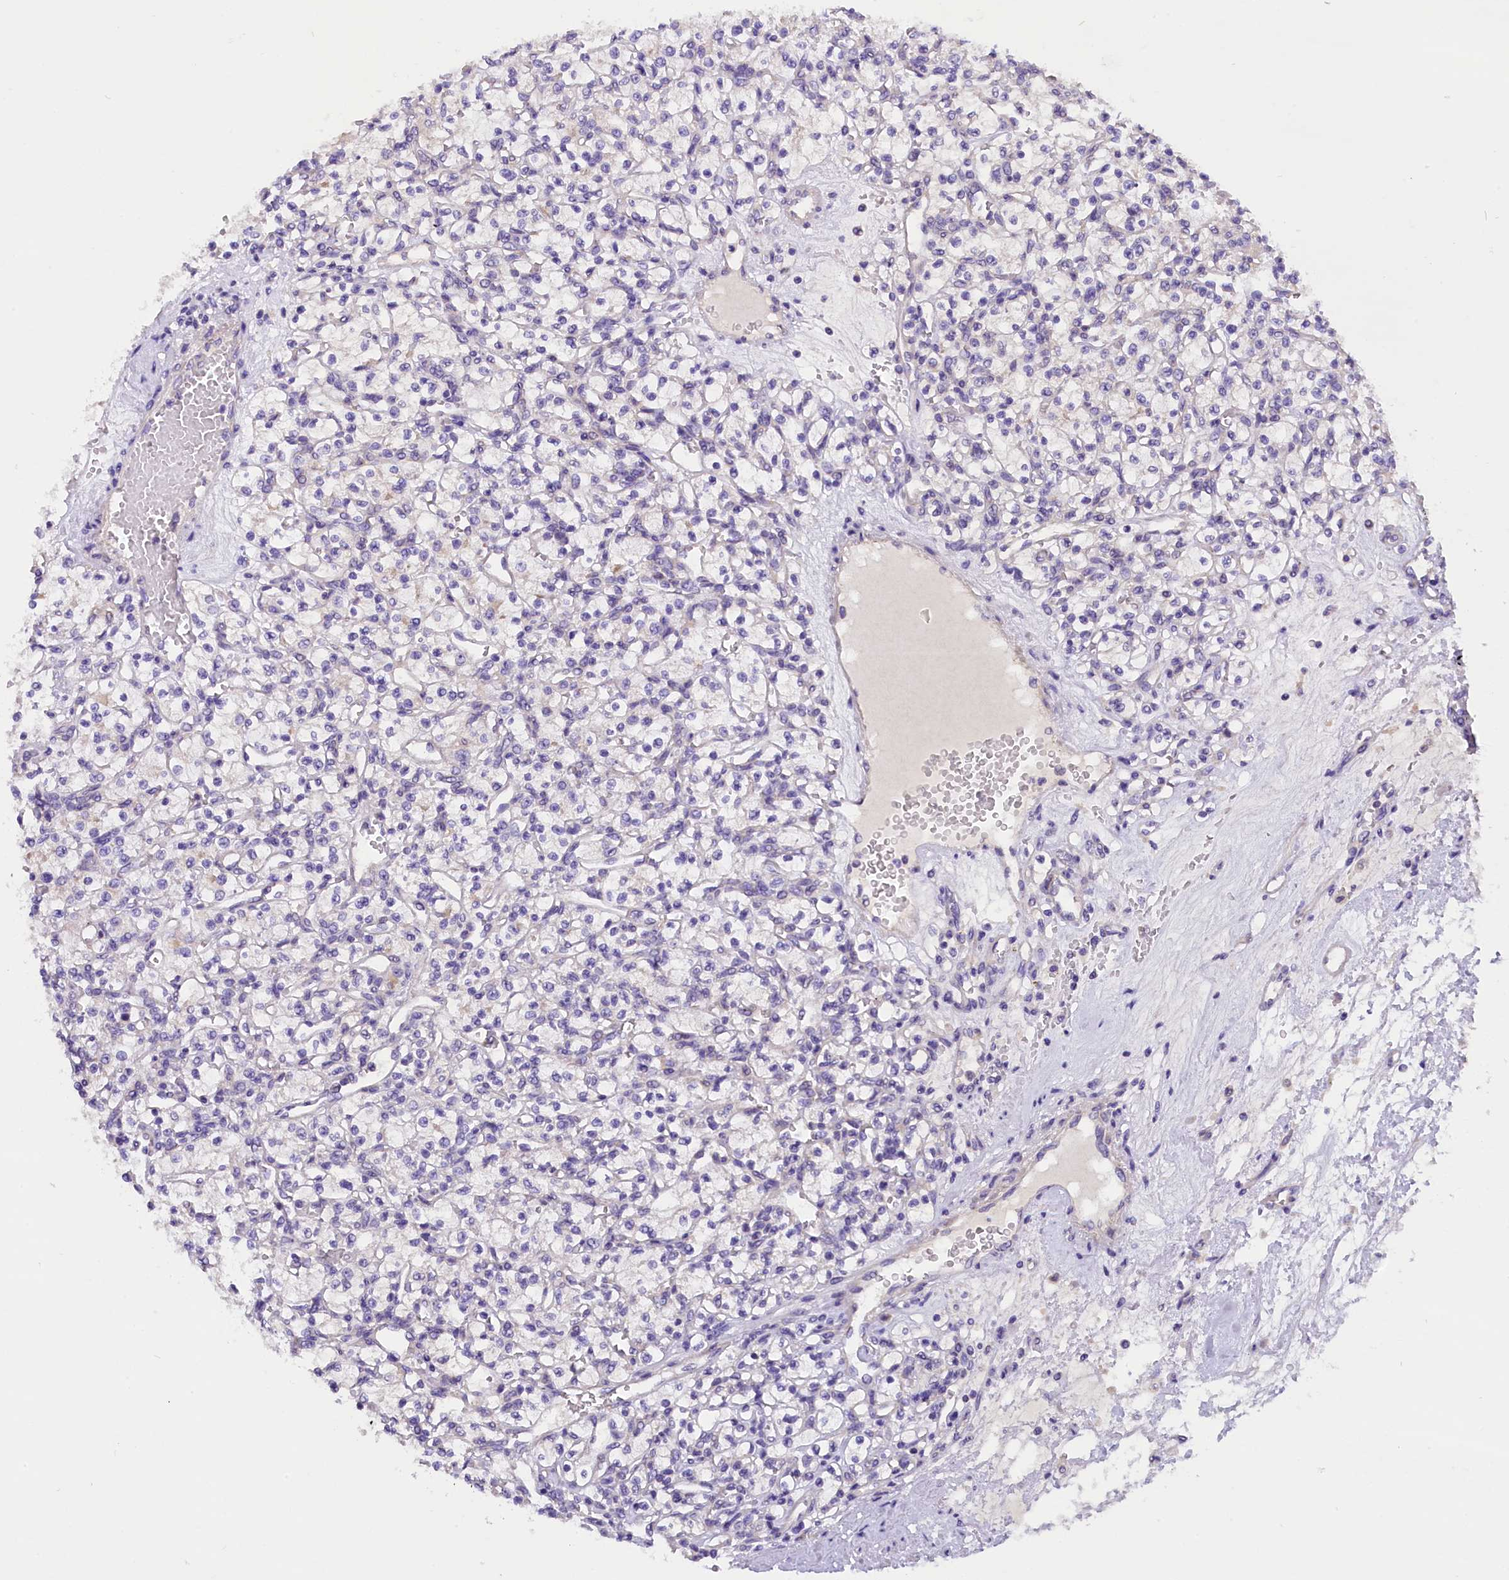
{"staining": {"intensity": "negative", "quantity": "none", "location": "none"}, "tissue": "renal cancer", "cell_type": "Tumor cells", "image_type": "cancer", "snomed": [{"axis": "morphology", "description": "Adenocarcinoma, NOS"}, {"axis": "topography", "description": "Kidney"}], "caption": "High power microscopy micrograph of an IHC photomicrograph of renal cancer, revealing no significant expression in tumor cells. Brightfield microscopy of immunohistochemistry stained with DAB (3,3'-diaminobenzidine) (brown) and hematoxylin (blue), captured at high magnification.", "gene": "AP3B2", "patient": {"sex": "female", "age": 59}}